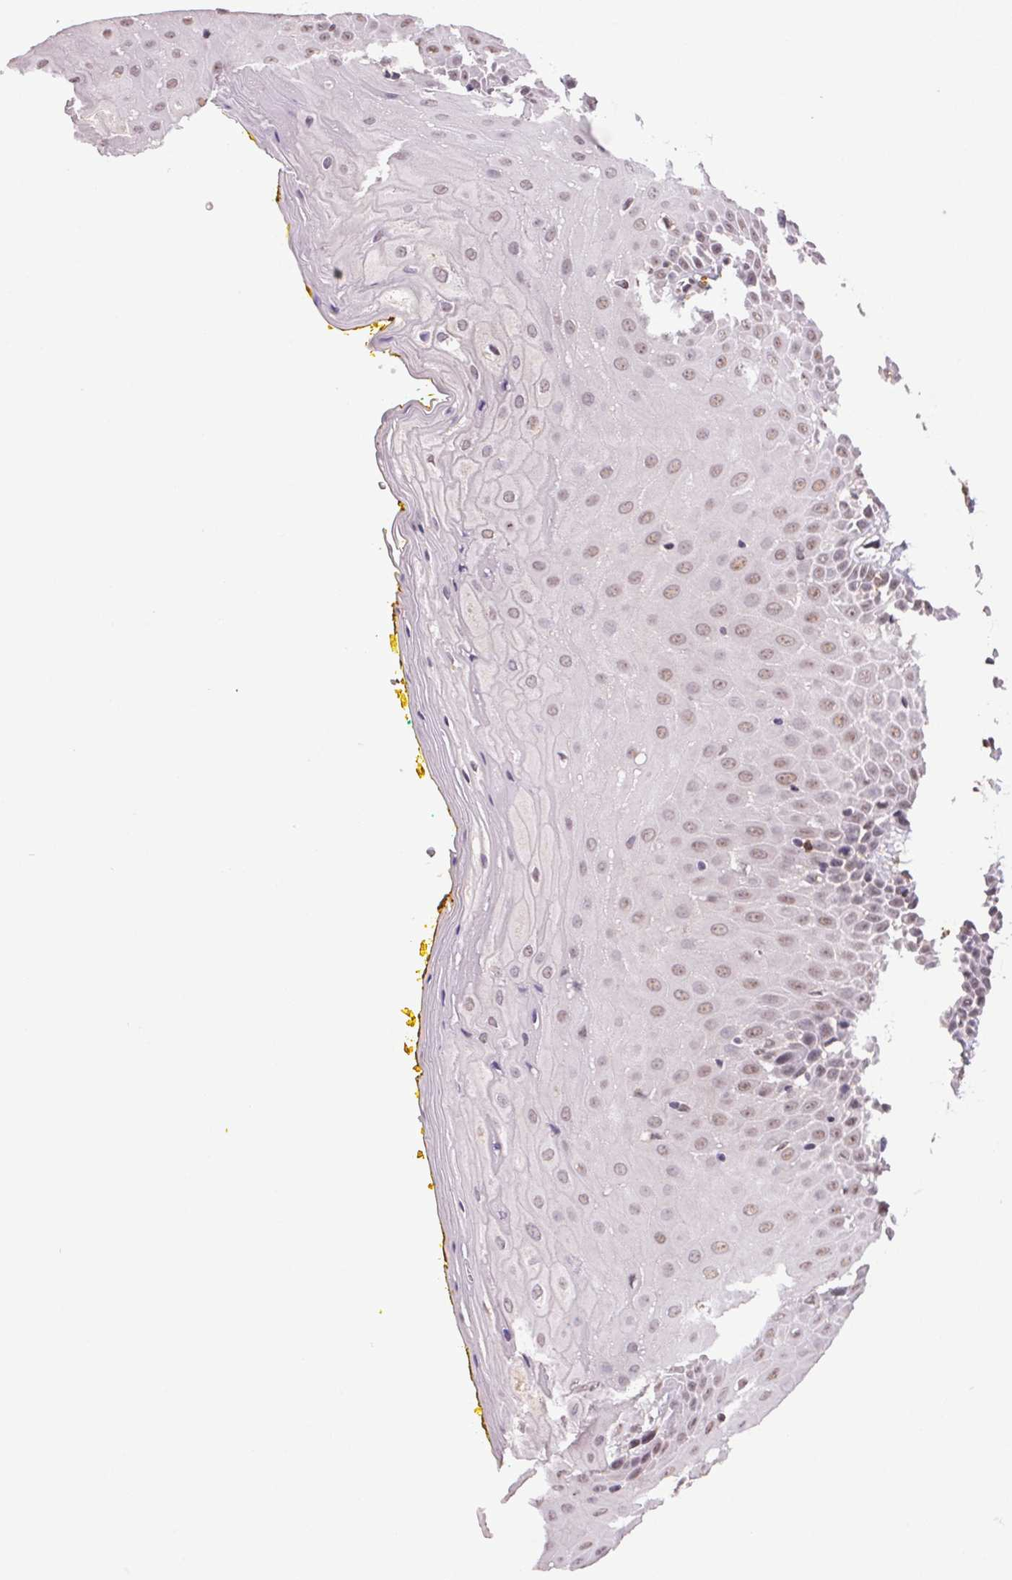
{"staining": {"intensity": "weak", "quantity": ">75%", "location": "nuclear"}, "tissue": "oral mucosa", "cell_type": "Squamous epithelial cells", "image_type": "normal", "snomed": [{"axis": "morphology", "description": "Normal tissue, NOS"}, {"axis": "morphology", "description": "Squamous cell carcinoma, NOS"}, {"axis": "topography", "description": "Oral tissue"}, {"axis": "topography", "description": "Head-Neck"}], "caption": "The micrograph reveals staining of unremarkable oral mucosa, revealing weak nuclear protein staining (brown color) within squamous epithelial cells.", "gene": "ZBTB4", "patient": {"sex": "female", "age": 70}}